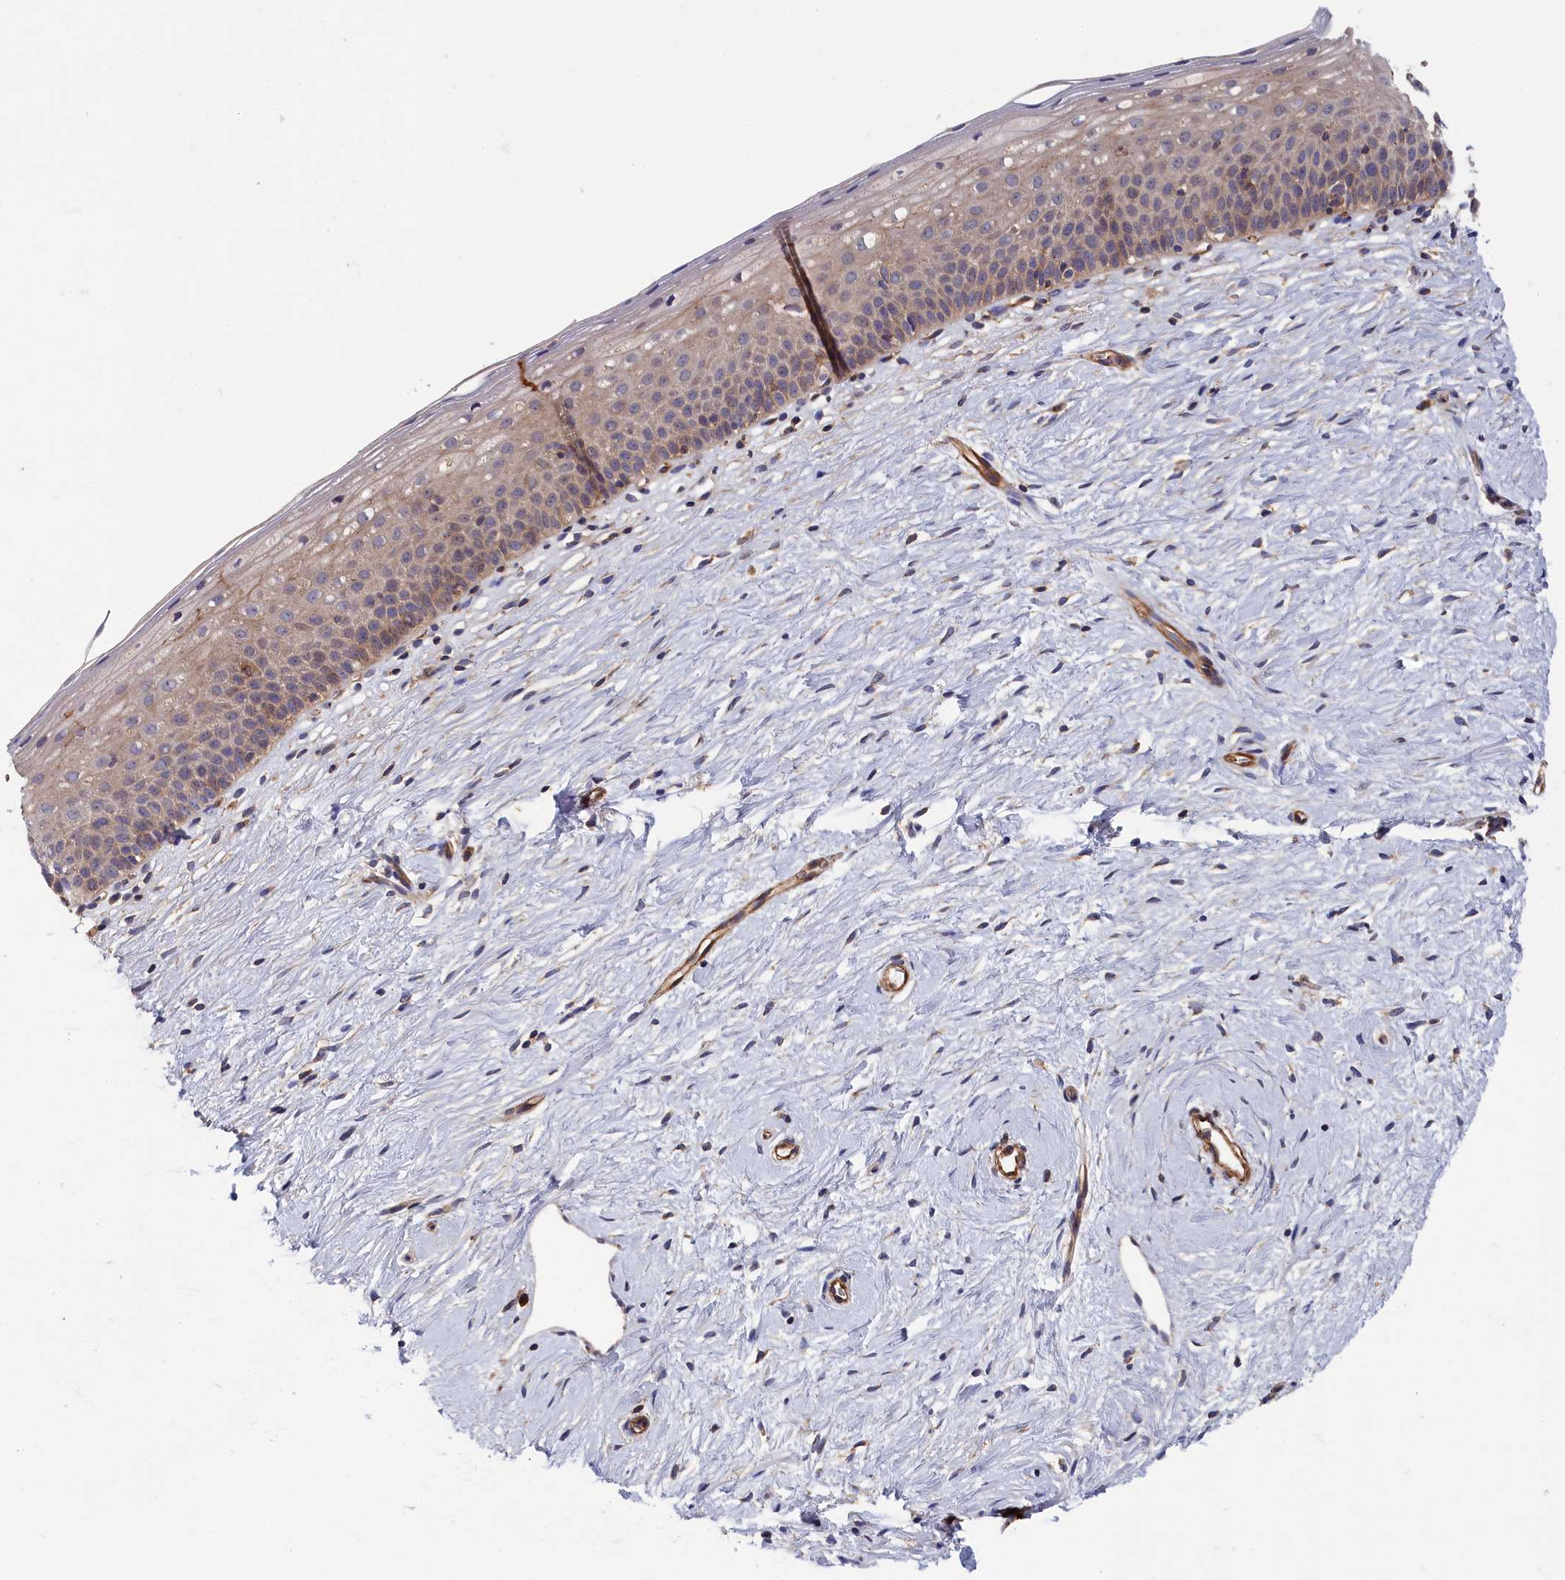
{"staining": {"intensity": "moderate", "quantity": "25%-75%", "location": "cytoplasmic/membranous"}, "tissue": "cervix", "cell_type": "Glandular cells", "image_type": "normal", "snomed": [{"axis": "morphology", "description": "Normal tissue, NOS"}, {"axis": "topography", "description": "Cervix"}], "caption": "Immunohistochemical staining of normal cervix reveals moderate cytoplasmic/membranous protein expression in about 25%-75% of glandular cells.", "gene": "LDHD", "patient": {"sex": "female", "age": 57}}